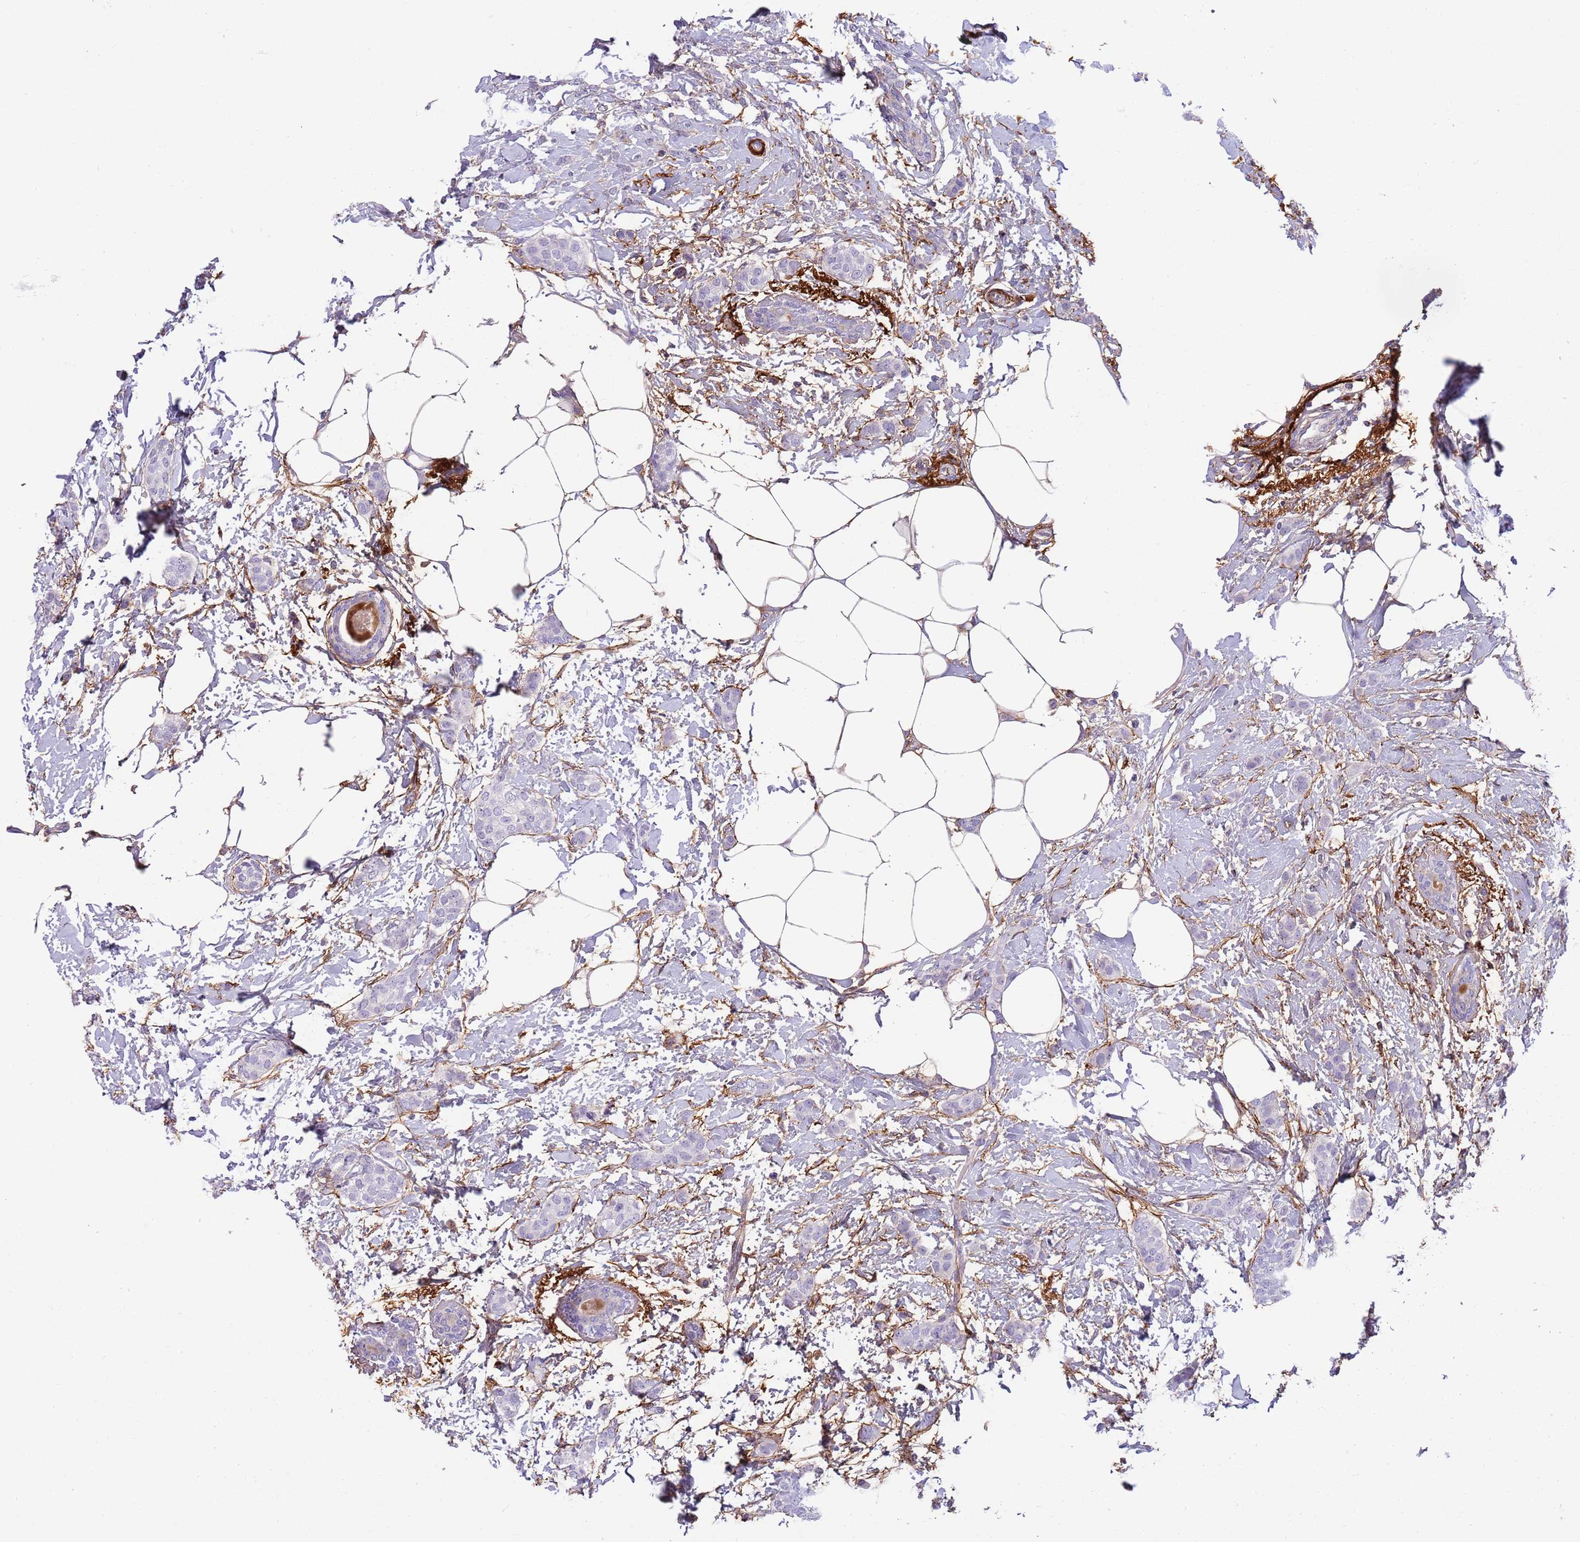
{"staining": {"intensity": "negative", "quantity": "none", "location": "none"}, "tissue": "breast cancer", "cell_type": "Tumor cells", "image_type": "cancer", "snomed": [{"axis": "morphology", "description": "Duct carcinoma"}, {"axis": "topography", "description": "Breast"}], "caption": "Tumor cells are negative for brown protein staining in invasive ductal carcinoma (breast).", "gene": "LEPROTL1", "patient": {"sex": "female", "age": 72}}